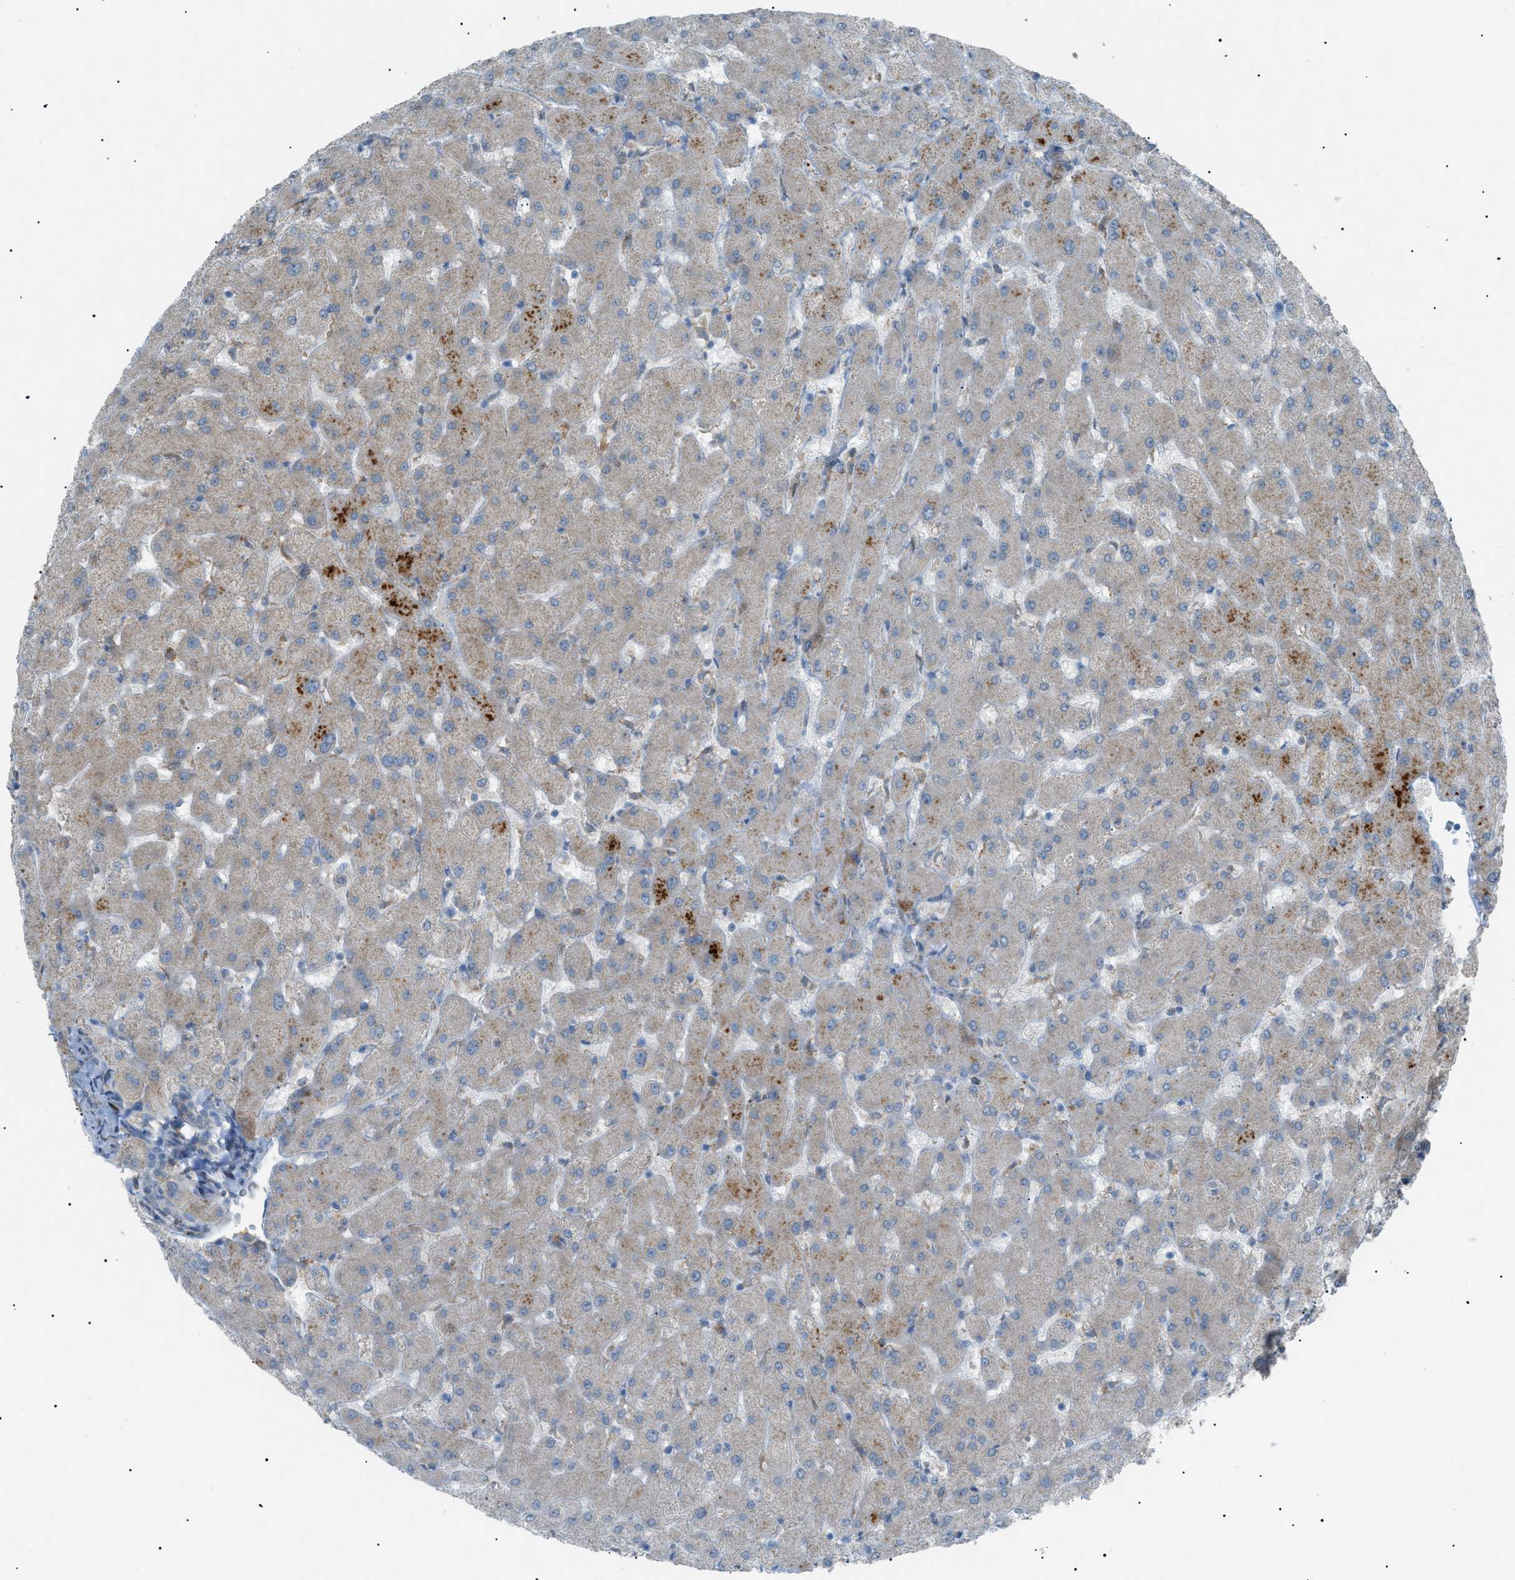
{"staining": {"intensity": "negative", "quantity": "none", "location": "none"}, "tissue": "liver", "cell_type": "Cholangiocytes", "image_type": "normal", "snomed": [{"axis": "morphology", "description": "Normal tissue, NOS"}, {"axis": "topography", "description": "Liver"}], "caption": "A high-resolution histopathology image shows immunohistochemistry staining of normal liver, which reveals no significant staining in cholangiocytes. (Brightfield microscopy of DAB (3,3'-diaminobenzidine) IHC at high magnification).", "gene": "BTK", "patient": {"sex": "female", "age": 63}}